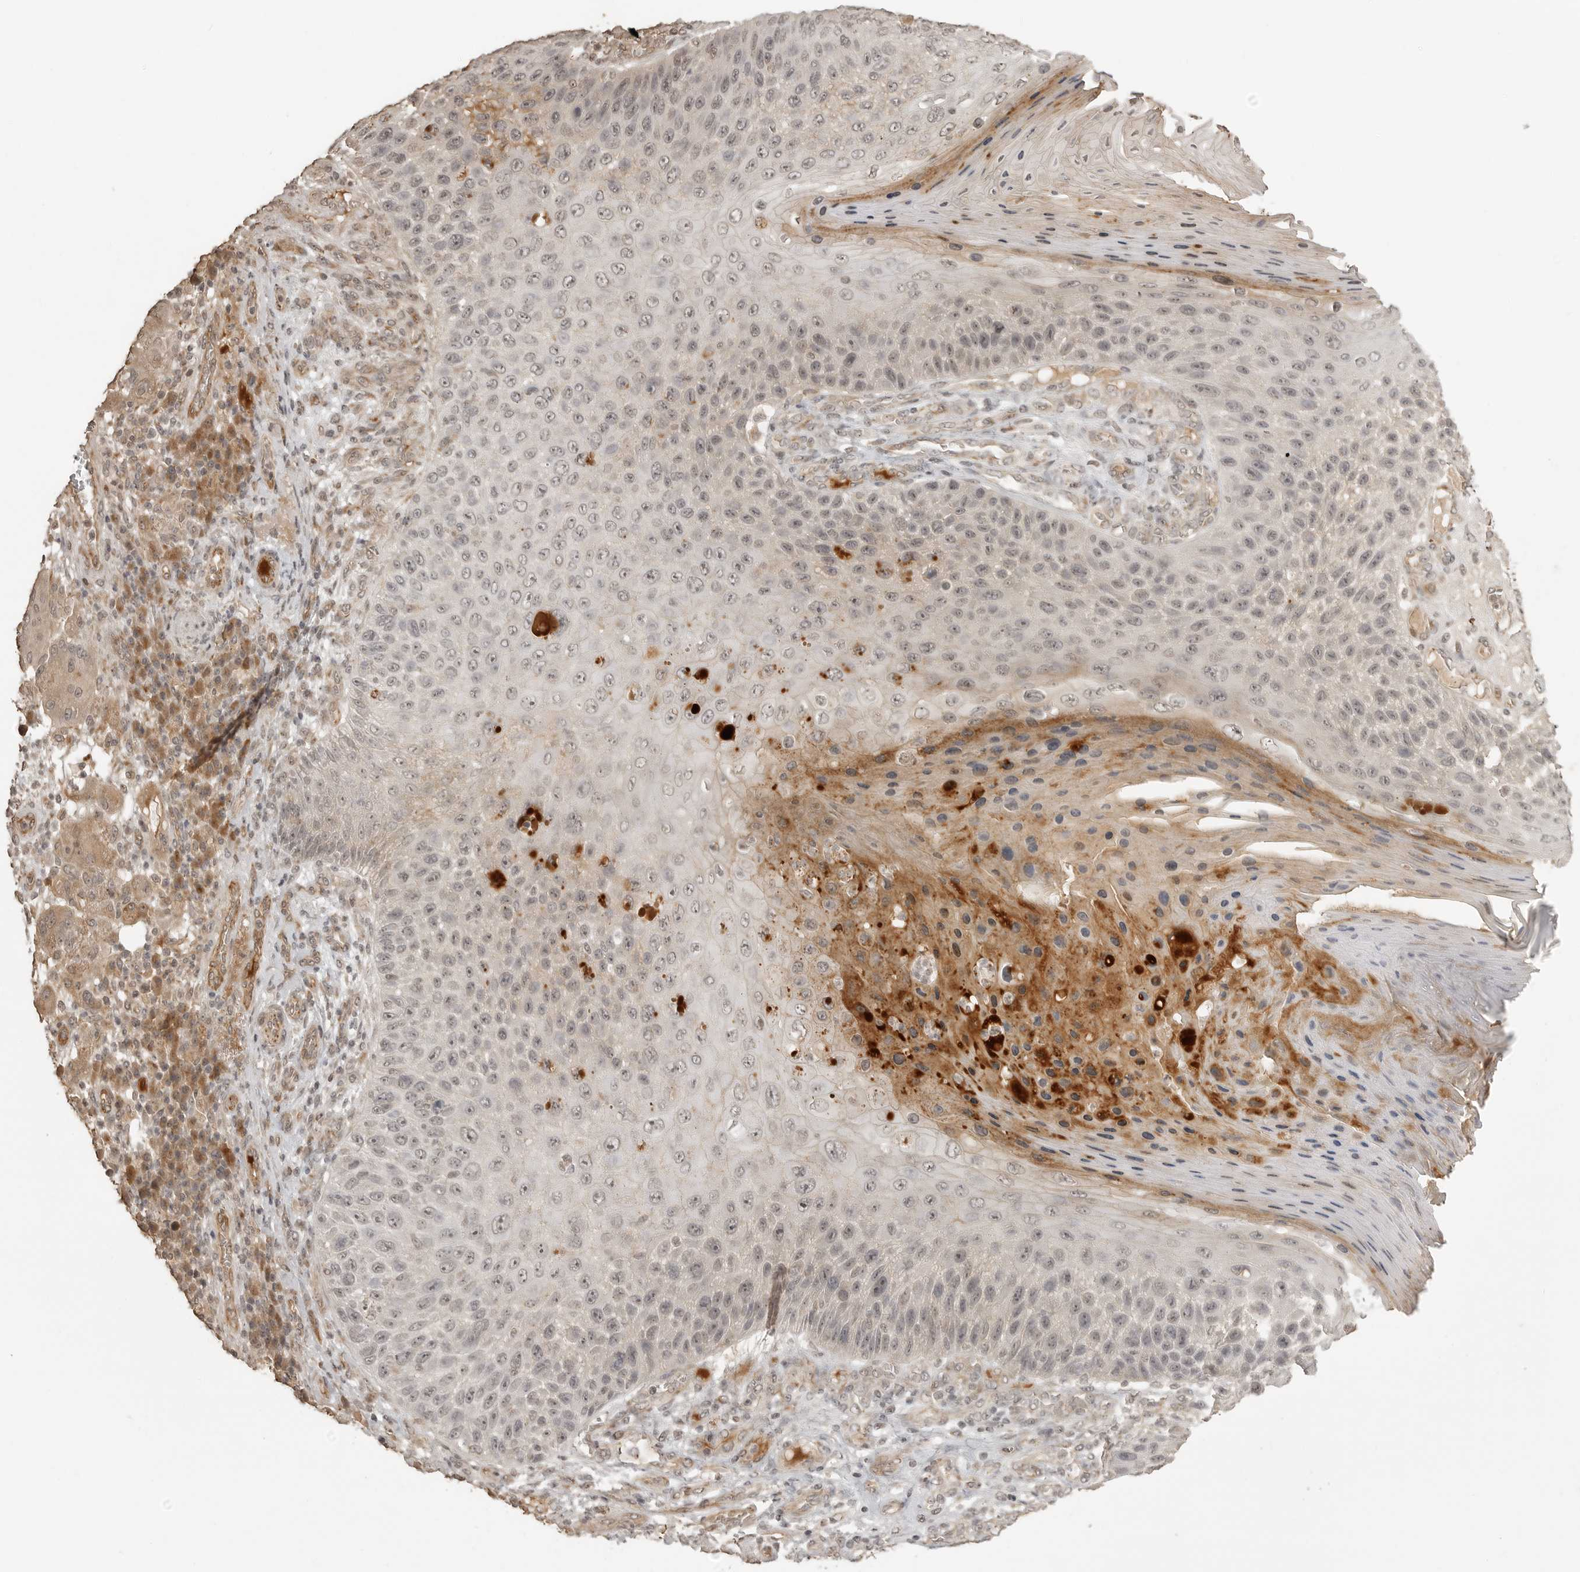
{"staining": {"intensity": "weak", "quantity": "<25%", "location": "cytoplasmic/membranous,nuclear"}, "tissue": "skin cancer", "cell_type": "Tumor cells", "image_type": "cancer", "snomed": [{"axis": "morphology", "description": "Squamous cell carcinoma, NOS"}, {"axis": "topography", "description": "Skin"}], "caption": "A high-resolution photomicrograph shows immunohistochemistry (IHC) staining of squamous cell carcinoma (skin), which shows no significant expression in tumor cells. (DAB (3,3'-diaminobenzidine) immunohistochemistry with hematoxylin counter stain).", "gene": "SMG8", "patient": {"sex": "female", "age": 88}}